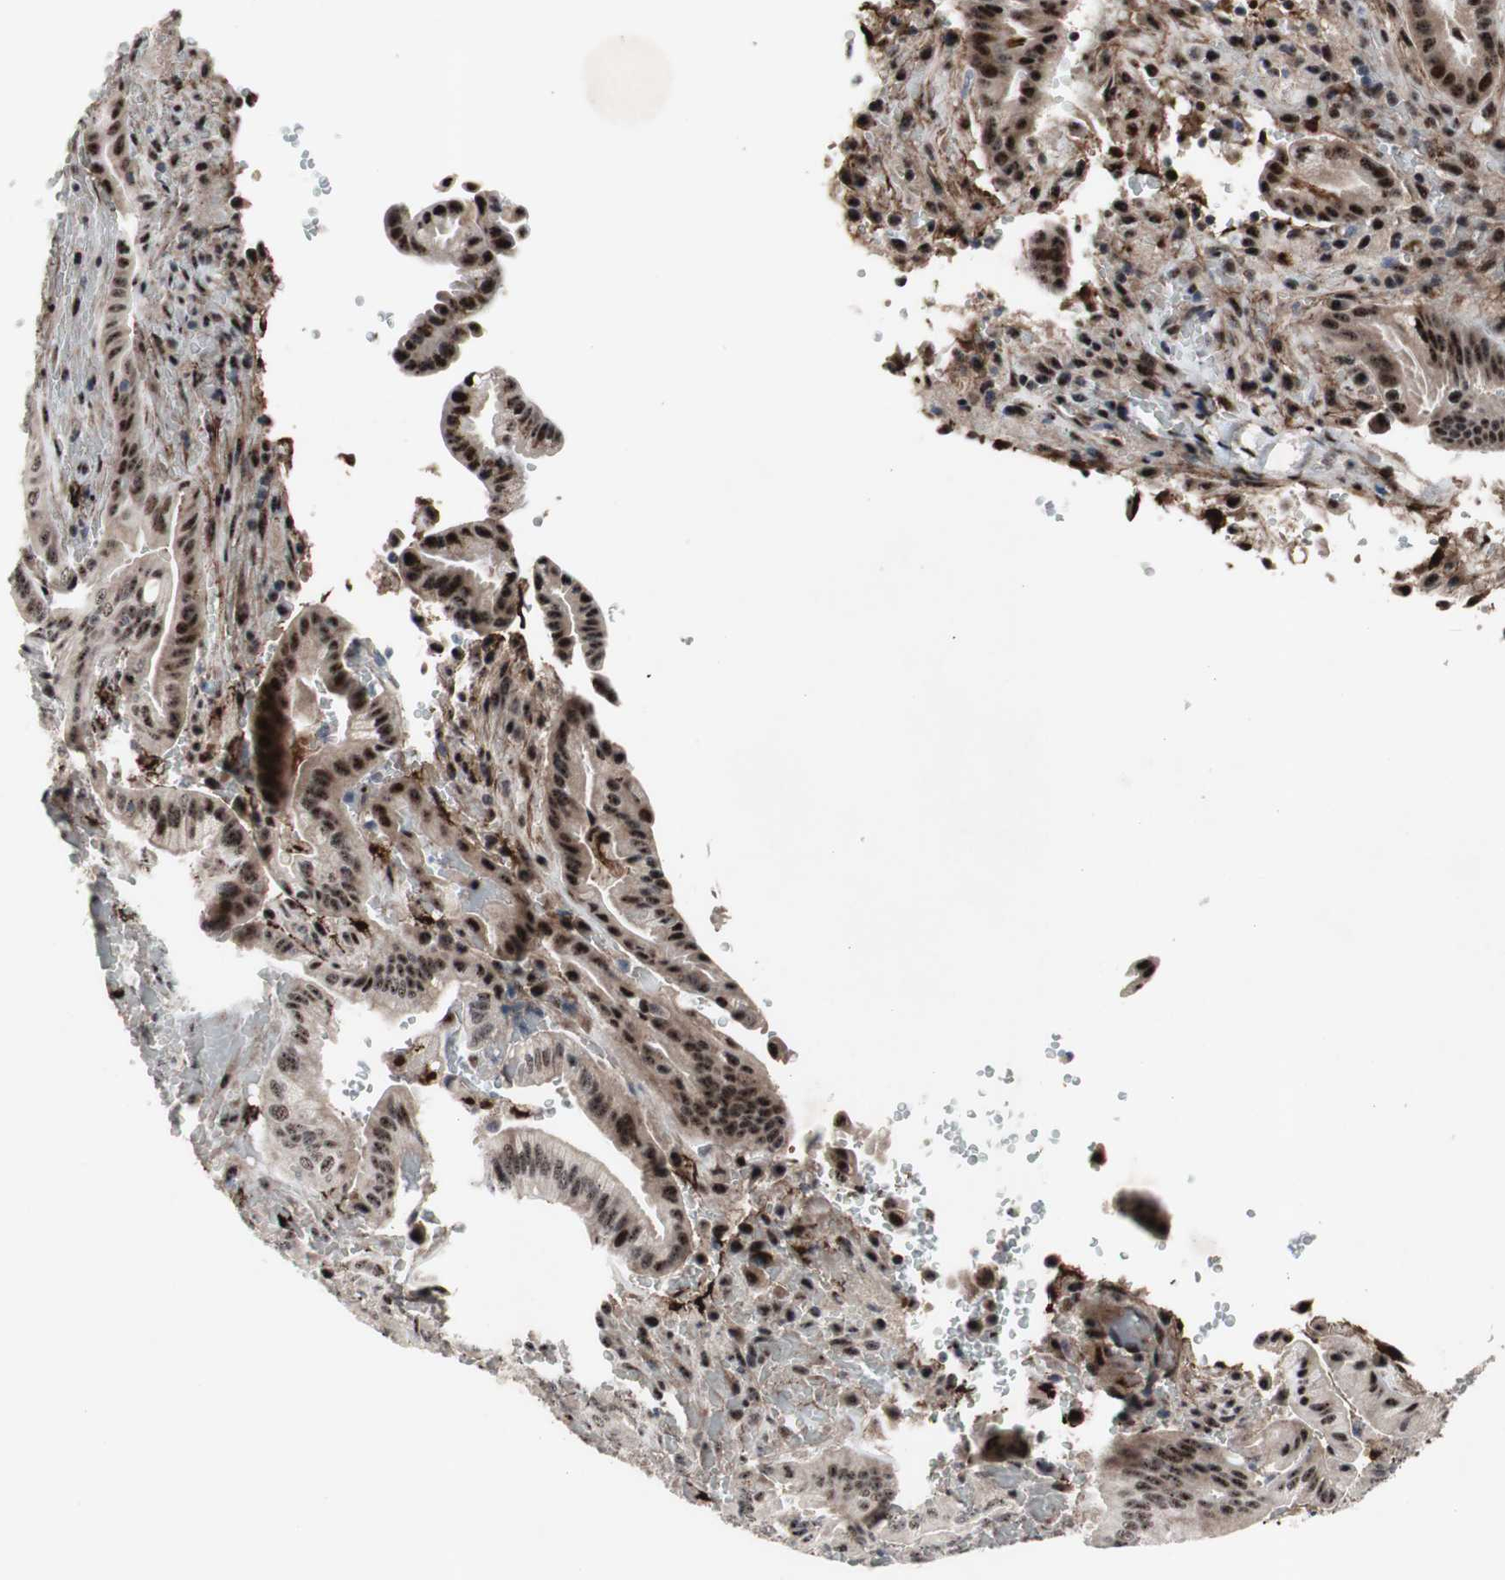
{"staining": {"intensity": "strong", "quantity": ">75%", "location": "nuclear"}, "tissue": "liver cancer", "cell_type": "Tumor cells", "image_type": "cancer", "snomed": [{"axis": "morphology", "description": "Cholangiocarcinoma"}, {"axis": "topography", "description": "Liver"}], "caption": "High-magnification brightfield microscopy of liver cholangiocarcinoma stained with DAB (brown) and counterstained with hematoxylin (blue). tumor cells exhibit strong nuclear expression is present in about>75% of cells.", "gene": "SOX7", "patient": {"sex": "female", "age": 68}}